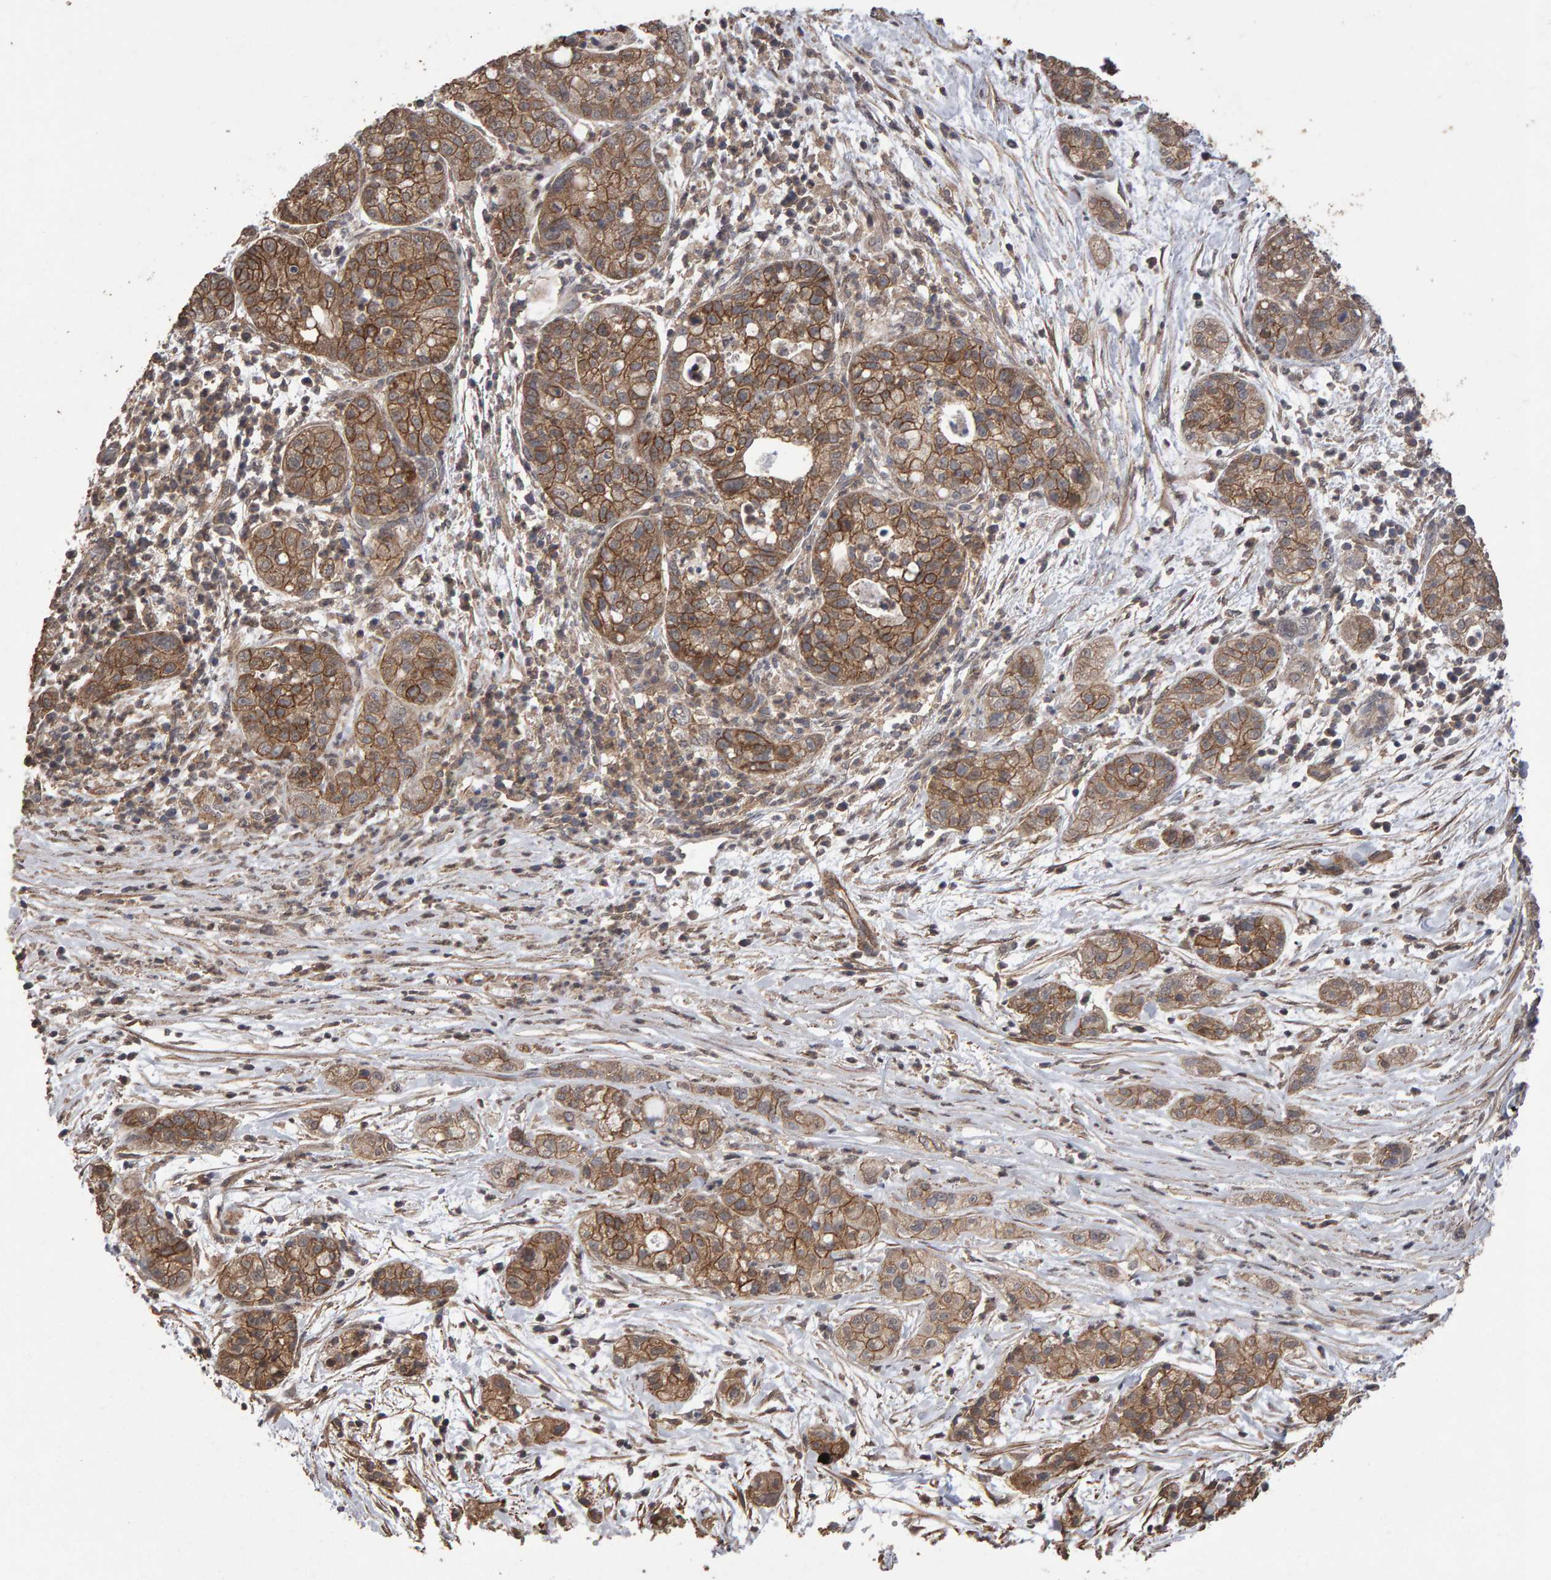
{"staining": {"intensity": "strong", "quantity": ">75%", "location": "cytoplasmic/membranous"}, "tissue": "pancreatic cancer", "cell_type": "Tumor cells", "image_type": "cancer", "snomed": [{"axis": "morphology", "description": "Adenocarcinoma, NOS"}, {"axis": "topography", "description": "Pancreas"}], "caption": "An immunohistochemistry (IHC) photomicrograph of neoplastic tissue is shown. Protein staining in brown shows strong cytoplasmic/membranous positivity in adenocarcinoma (pancreatic) within tumor cells.", "gene": "SCRIB", "patient": {"sex": "female", "age": 78}}